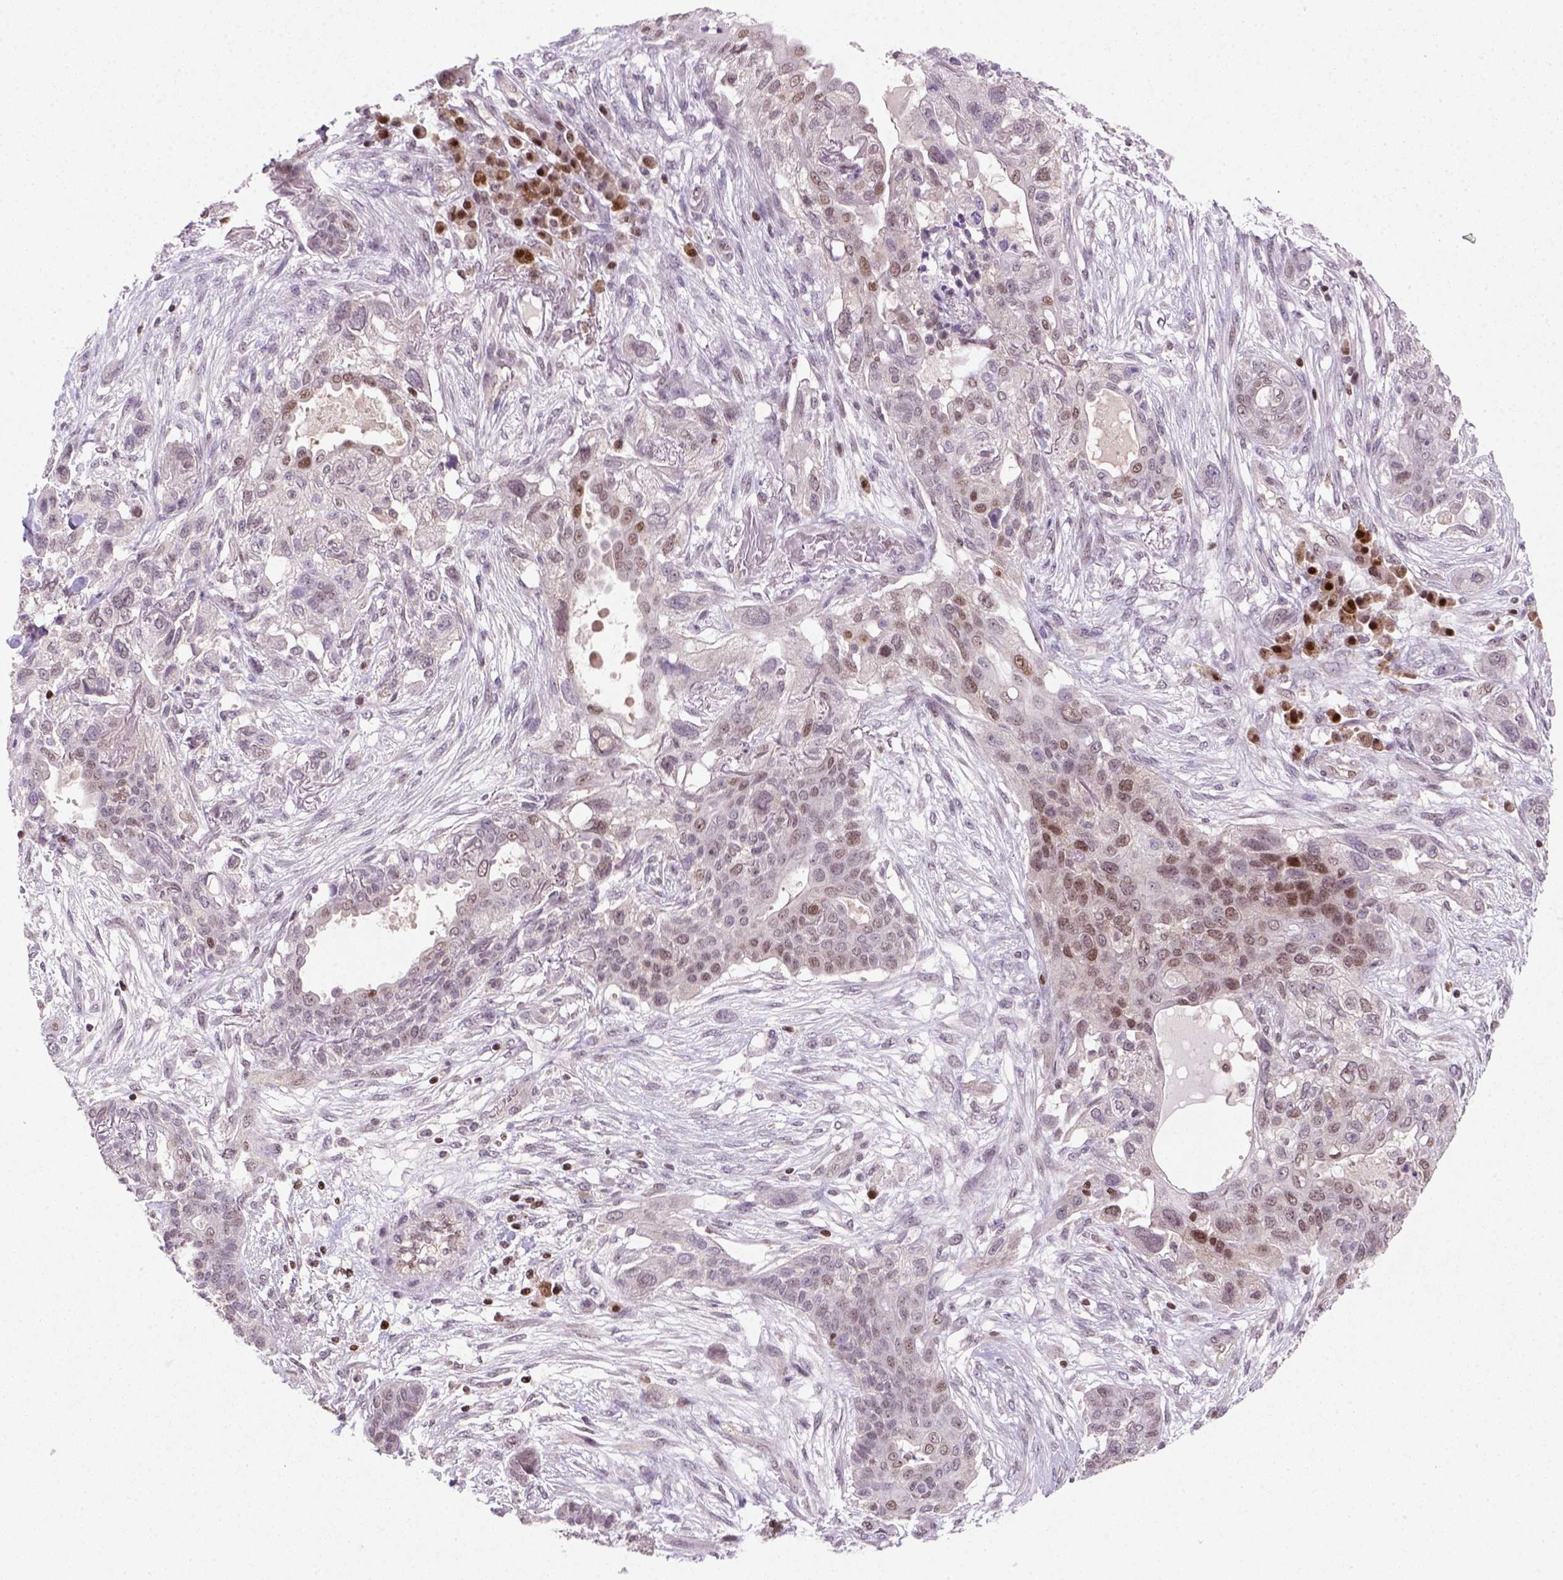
{"staining": {"intensity": "moderate", "quantity": "<25%", "location": "nuclear"}, "tissue": "lung cancer", "cell_type": "Tumor cells", "image_type": "cancer", "snomed": [{"axis": "morphology", "description": "Squamous cell carcinoma, NOS"}, {"axis": "topography", "description": "Lung"}], "caption": "This photomicrograph reveals immunohistochemistry staining of human lung cancer (squamous cell carcinoma), with low moderate nuclear staining in approximately <25% of tumor cells.", "gene": "MGMT", "patient": {"sex": "female", "age": 70}}